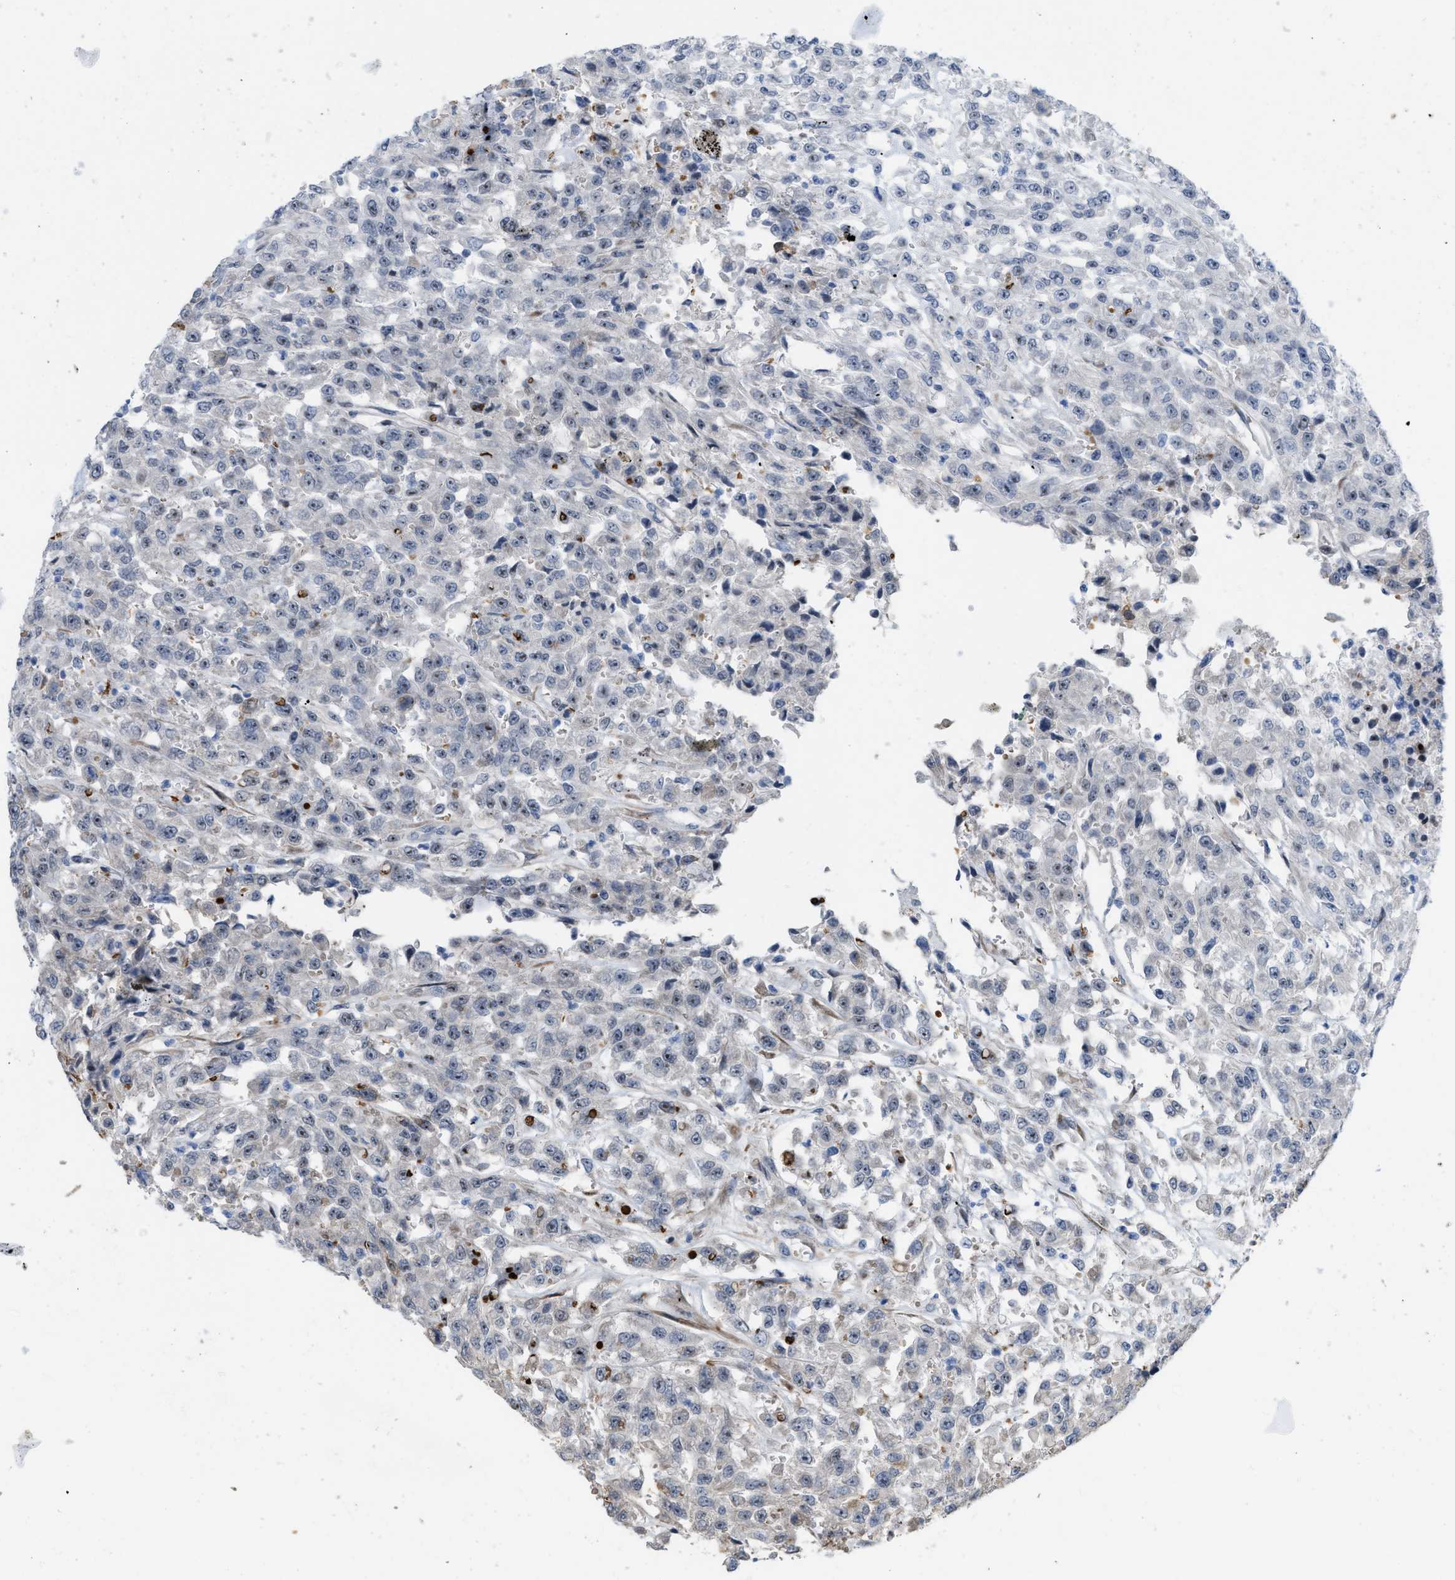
{"staining": {"intensity": "moderate", "quantity": "25%-75%", "location": "nuclear"}, "tissue": "urothelial cancer", "cell_type": "Tumor cells", "image_type": "cancer", "snomed": [{"axis": "morphology", "description": "Urothelial carcinoma, High grade"}, {"axis": "topography", "description": "Urinary bladder"}], "caption": "Immunohistochemistry of human urothelial cancer shows medium levels of moderate nuclear expression in approximately 25%-75% of tumor cells.", "gene": "POLR1F", "patient": {"sex": "male", "age": 46}}